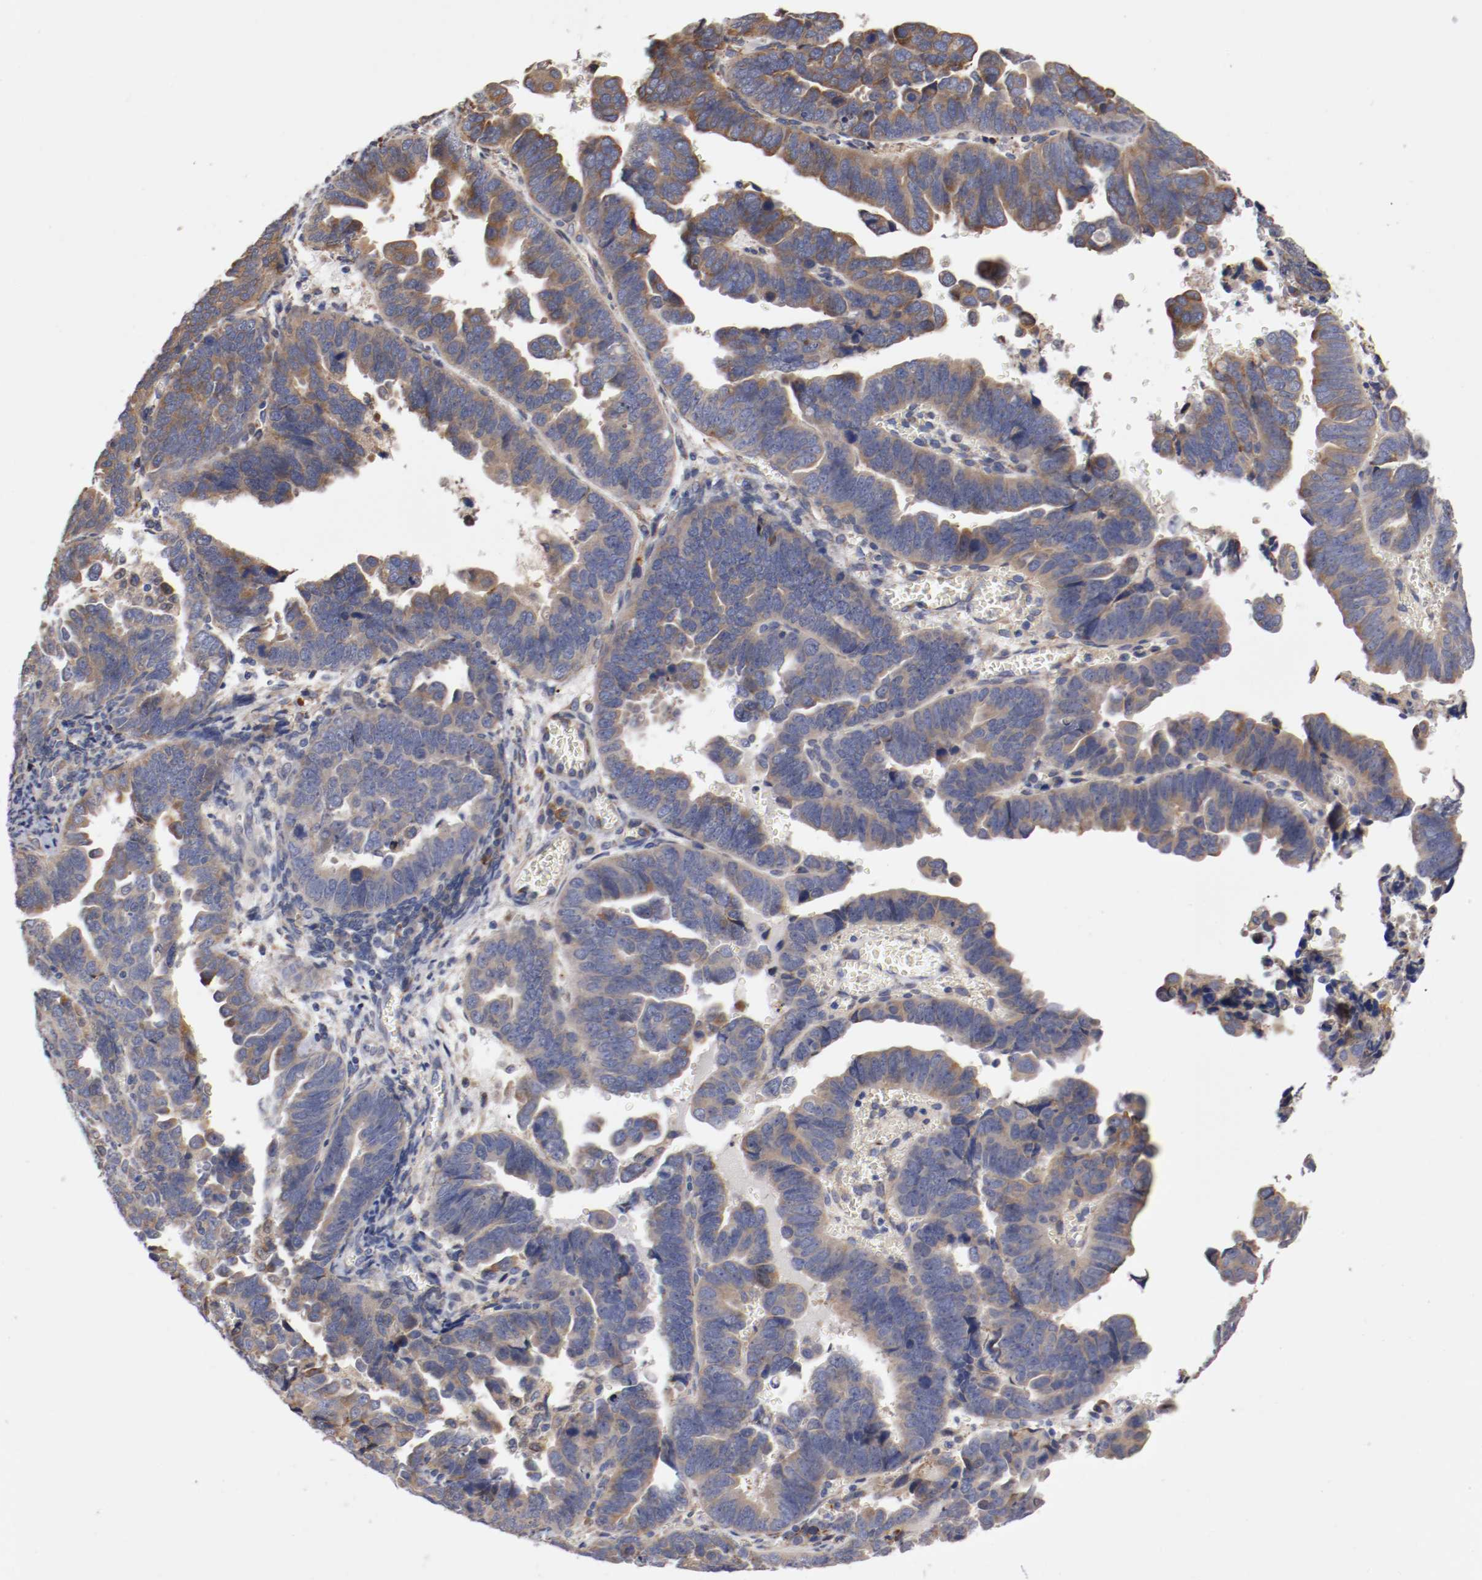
{"staining": {"intensity": "weak", "quantity": "25%-75%", "location": "cytoplasmic/membranous"}, "tissue": "endometrial cancer", "cell_type": "Tumor cells", "image_type": "cancer", "snomed": [{"axis": "morphology", "description": "Adenocarcinoma, NOS"}, {"axis": "topography", "description": "Endometrium"}], "caption": "Adenocarcinoma (endometrial) tissue shows weak cytoplasmic/membranous expression in about 25%-75% of tumor cells", "gene": "TNFSF13", "patient": {"sex": "female", "age": 75}}